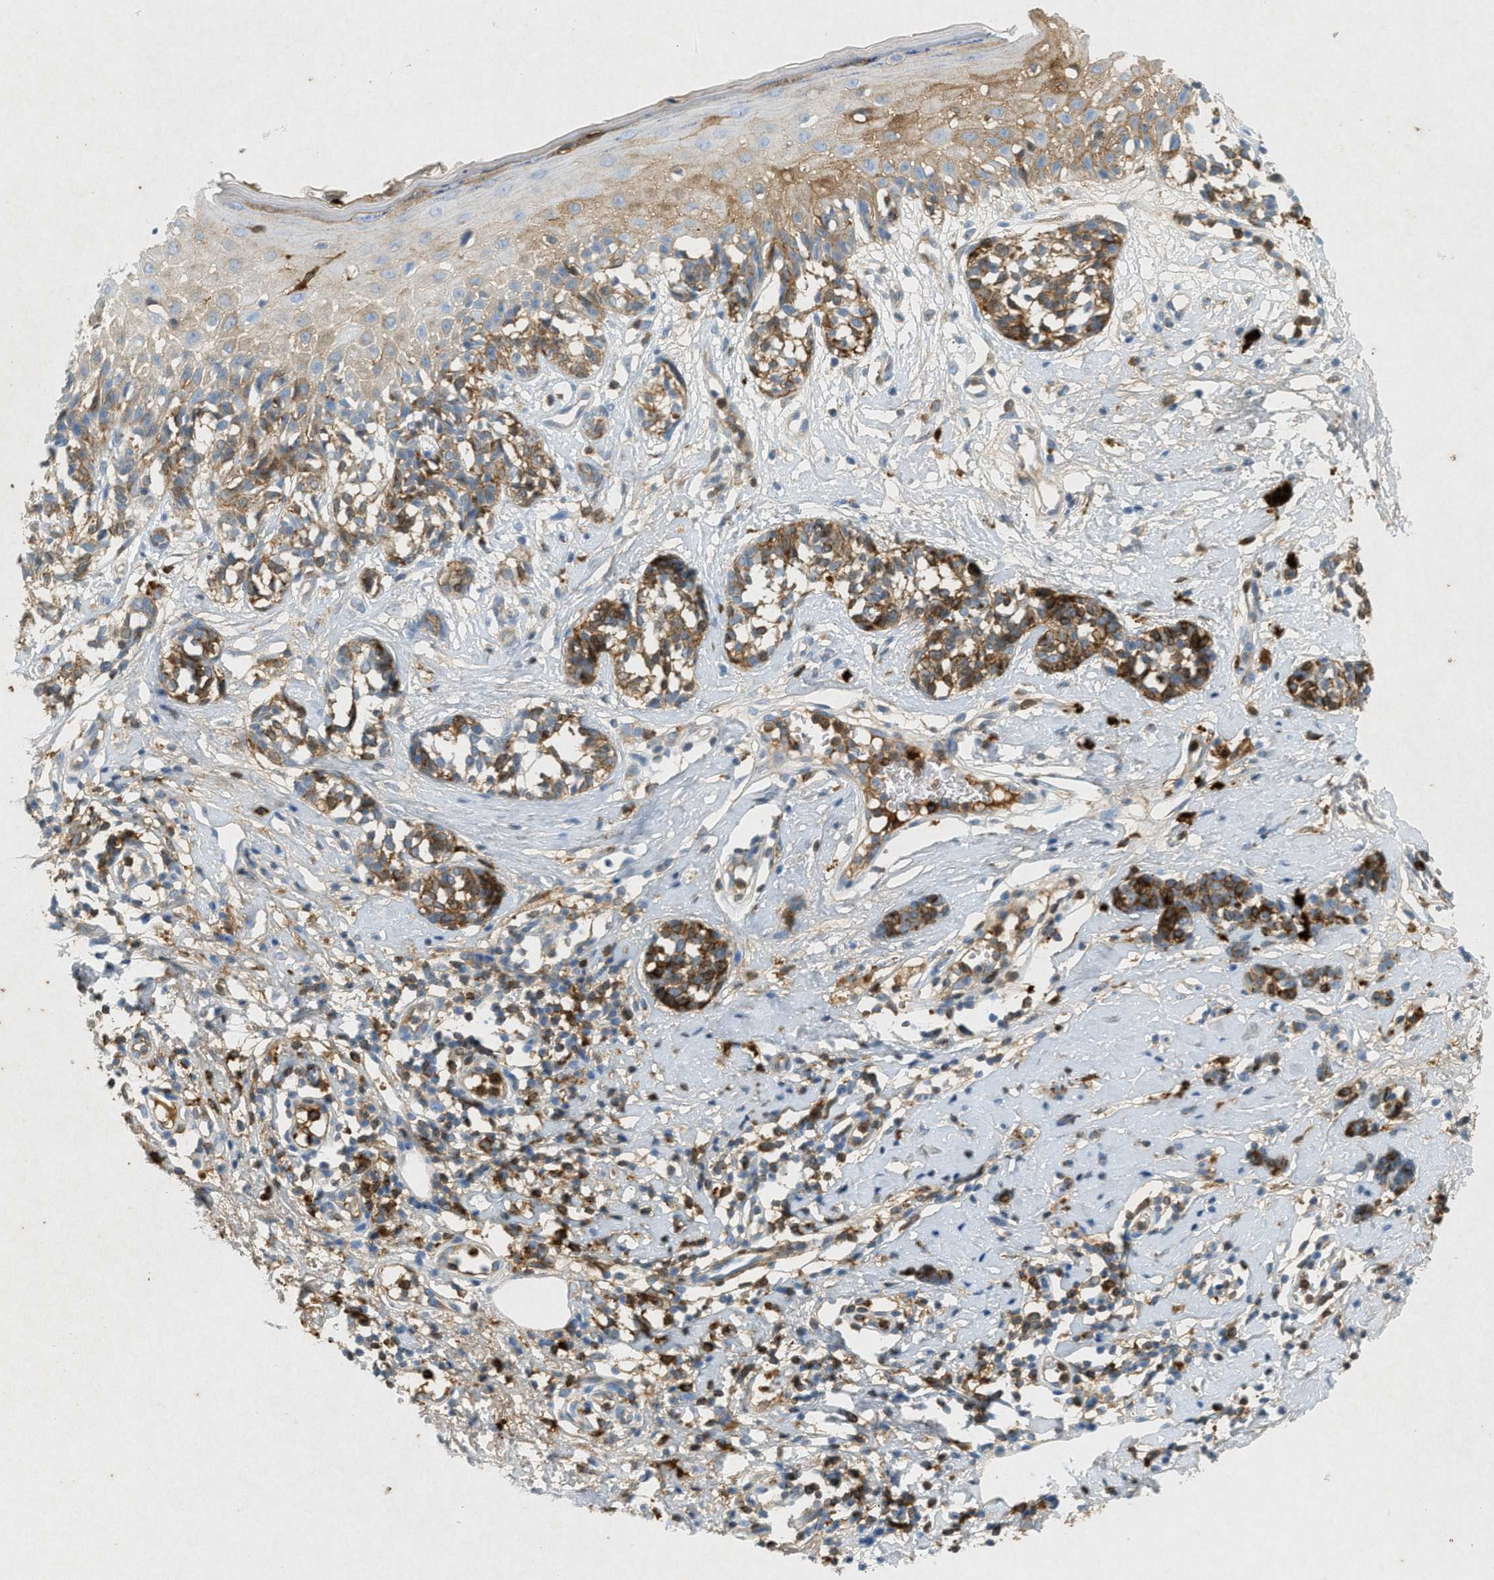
{"staining": {"intensity": "moderate", "quantity": ">75%", "location": "cytoplasmic/membranous"}, "tissue": "melanoma", "cell_type": "Tumor cells", "image_type": "cancer", "snomed": [{"axis": "morphology", "description": "Malignant melanoma, NOS"}, {"axis": "topography", "description": "Skin"}], "caption": "This is a photomicrograph of immunohistochemistry (IHC) staining of melanoma, which shows moderate staining in the cytoplasmic/membranous of tumor cells.", "gene": "F2", "patient": {"sex": "male", "age": 64}}